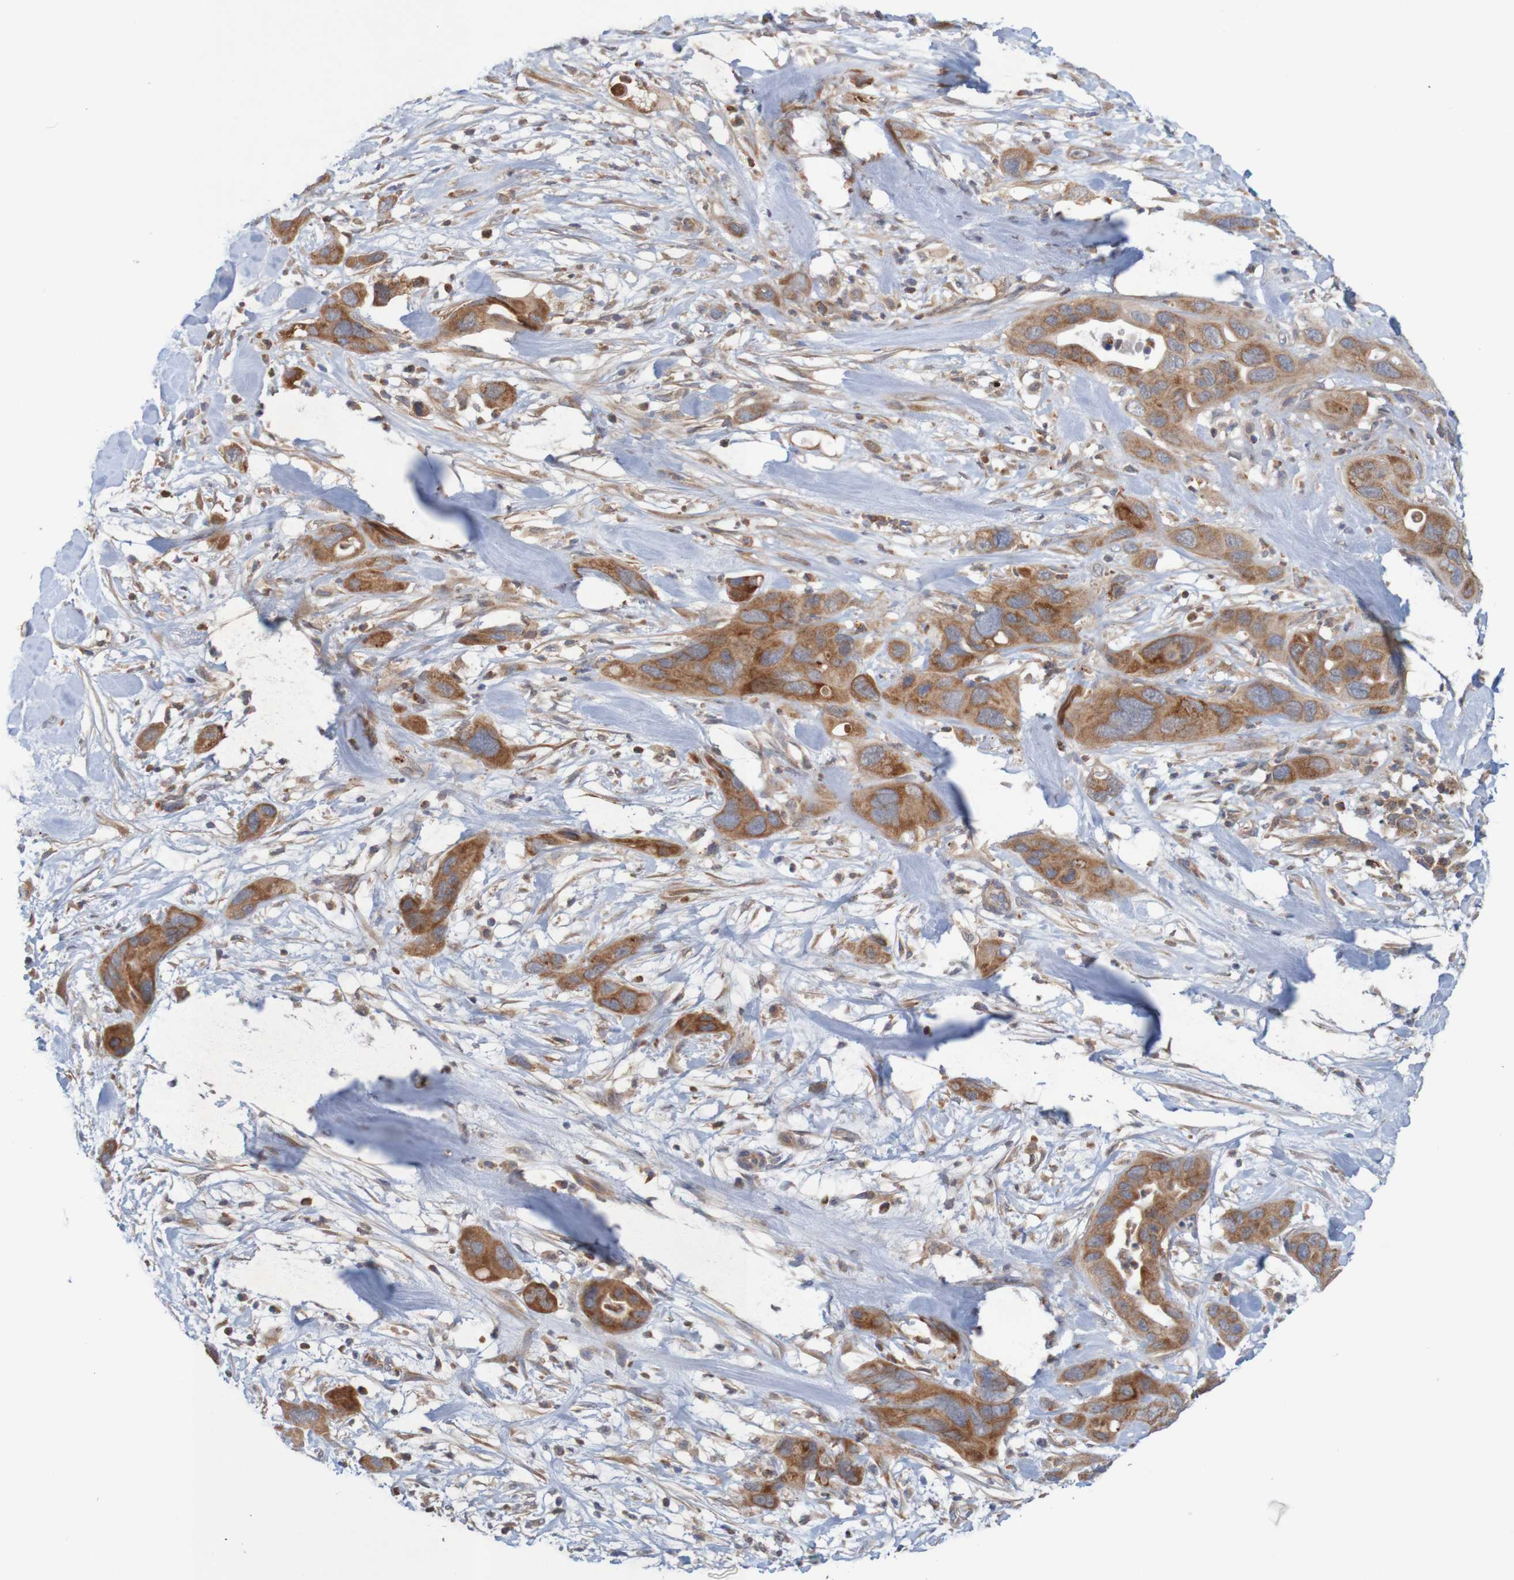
{"staining": {"intensity": "strong", "quantity": ">75%", "location": "cytoplasmic/membranous"}, "tissue": "pancreatic cancer", "cell_type": "Tumor cells", "image_type": "cancer", "snomed": [{"axis": "morphology", "description": "Adenocarcinoma, NOS"}, {"axis": "topography", "description": "Pancreas"}], "caption": "The immunohistochemical stain shows strong cytoplasmic/membranous positivity in tumor cells of pancreatic cancer tissue. The protein is stained brown, and the nuclei are stained in blue (DAB (3,3'-diaminobenzidine) IHC with brightfield microscopy, high magnification).", "gene": "NAV2", "patient": {"sex": "female", "age": 71}}